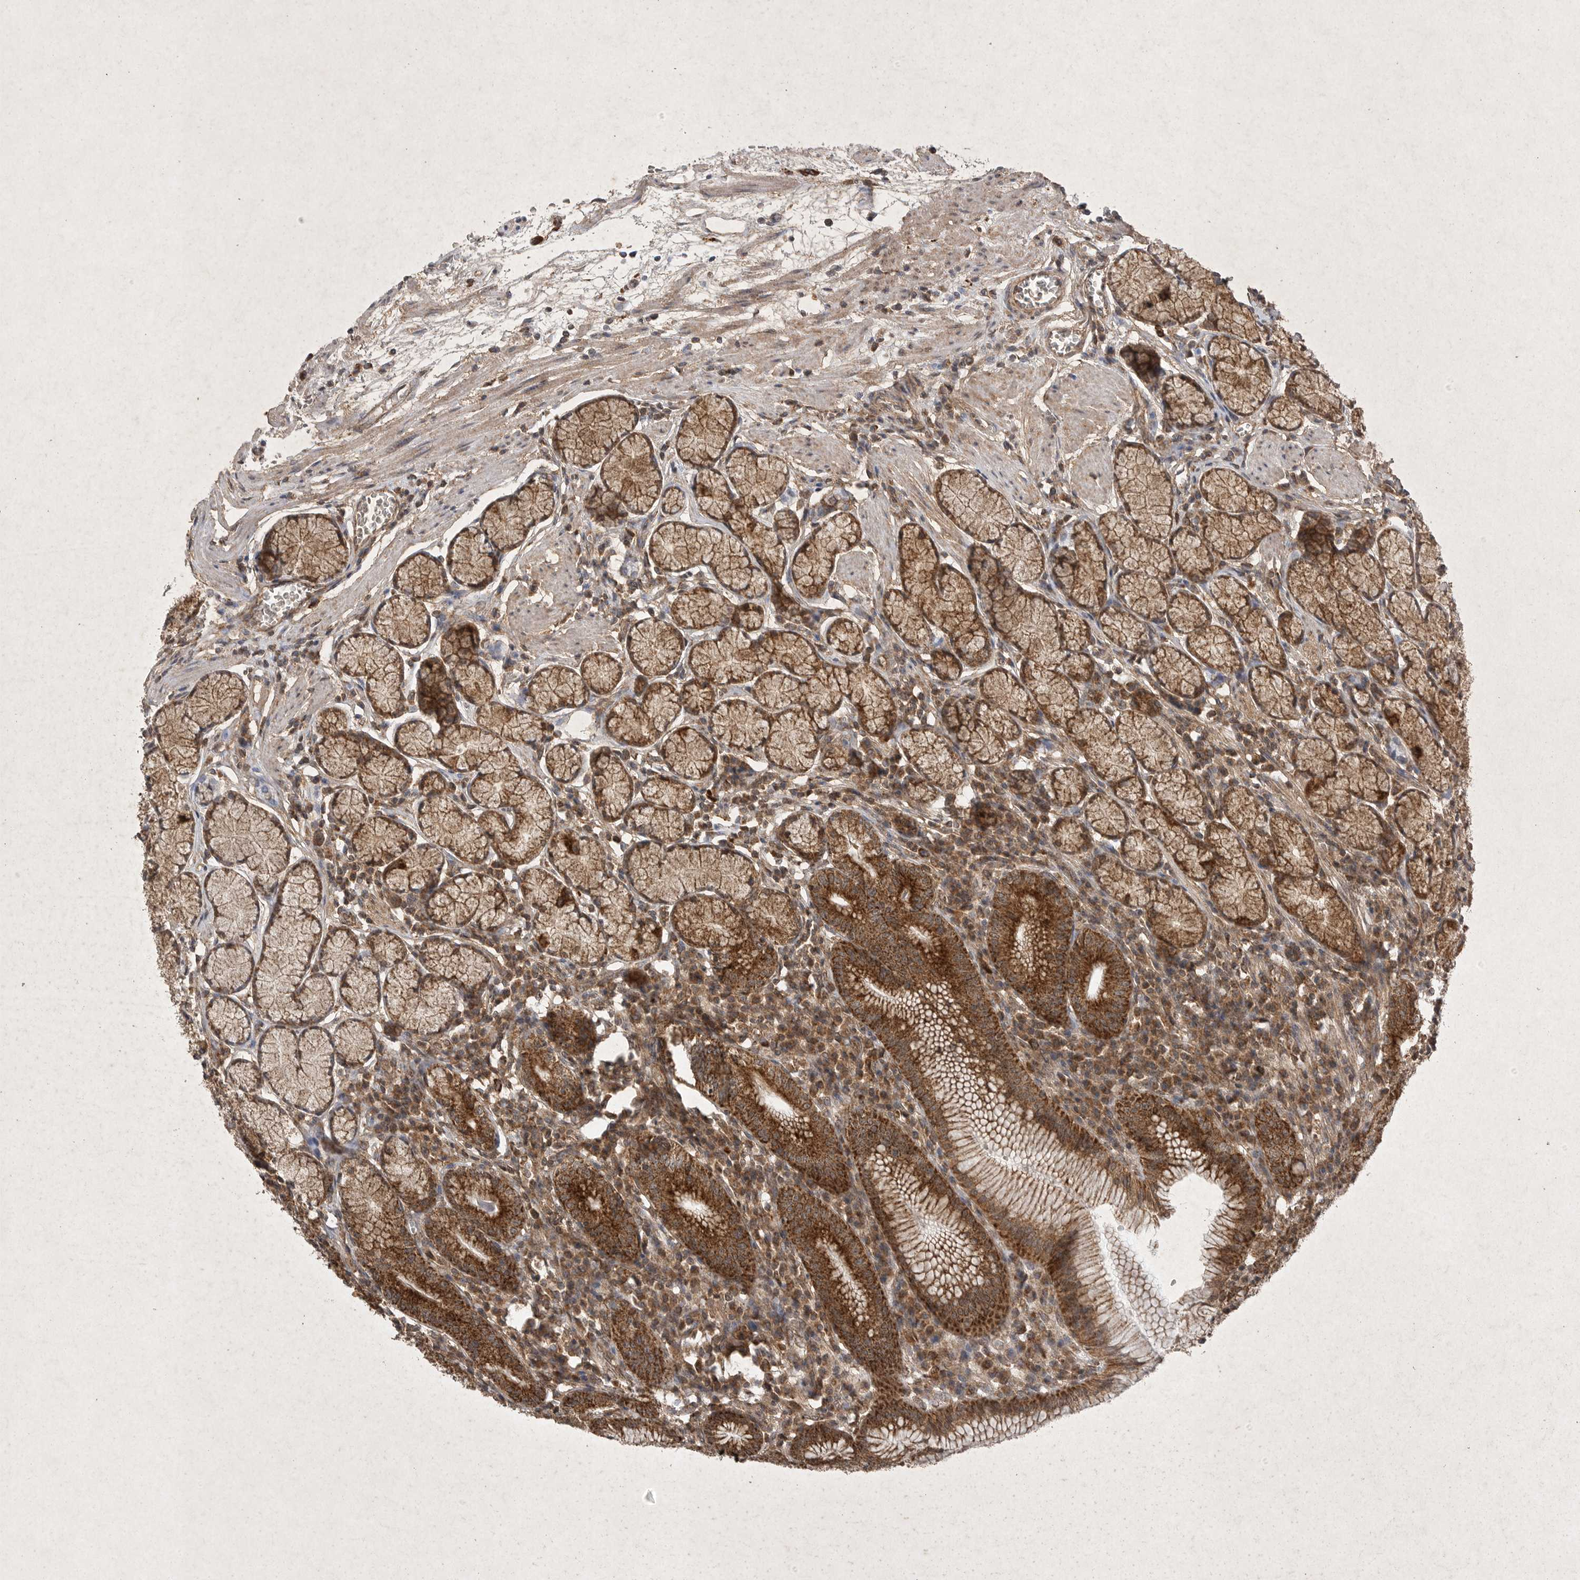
{"staining": {"intensity": "strong", "quantity": ">75%", "location": "cytoplasmic/membranous"}, "tissue": "stomach", "cell_type": "Glandular cells", "image_type": "normal", "snomed": [{"axis": "morphology", "description": "Normal tissue, NOS"}, {"axis": "topography", "description": "Stomach"}], "caption": "A high-resolution image shows immunohistochemistry staining of benign stomach, which demonstrates strong cytoplasmic/membranous staining in about >75% of glandular cells.", "gene": "DDR1", "patient": {"sex": "male", "age": 55}}